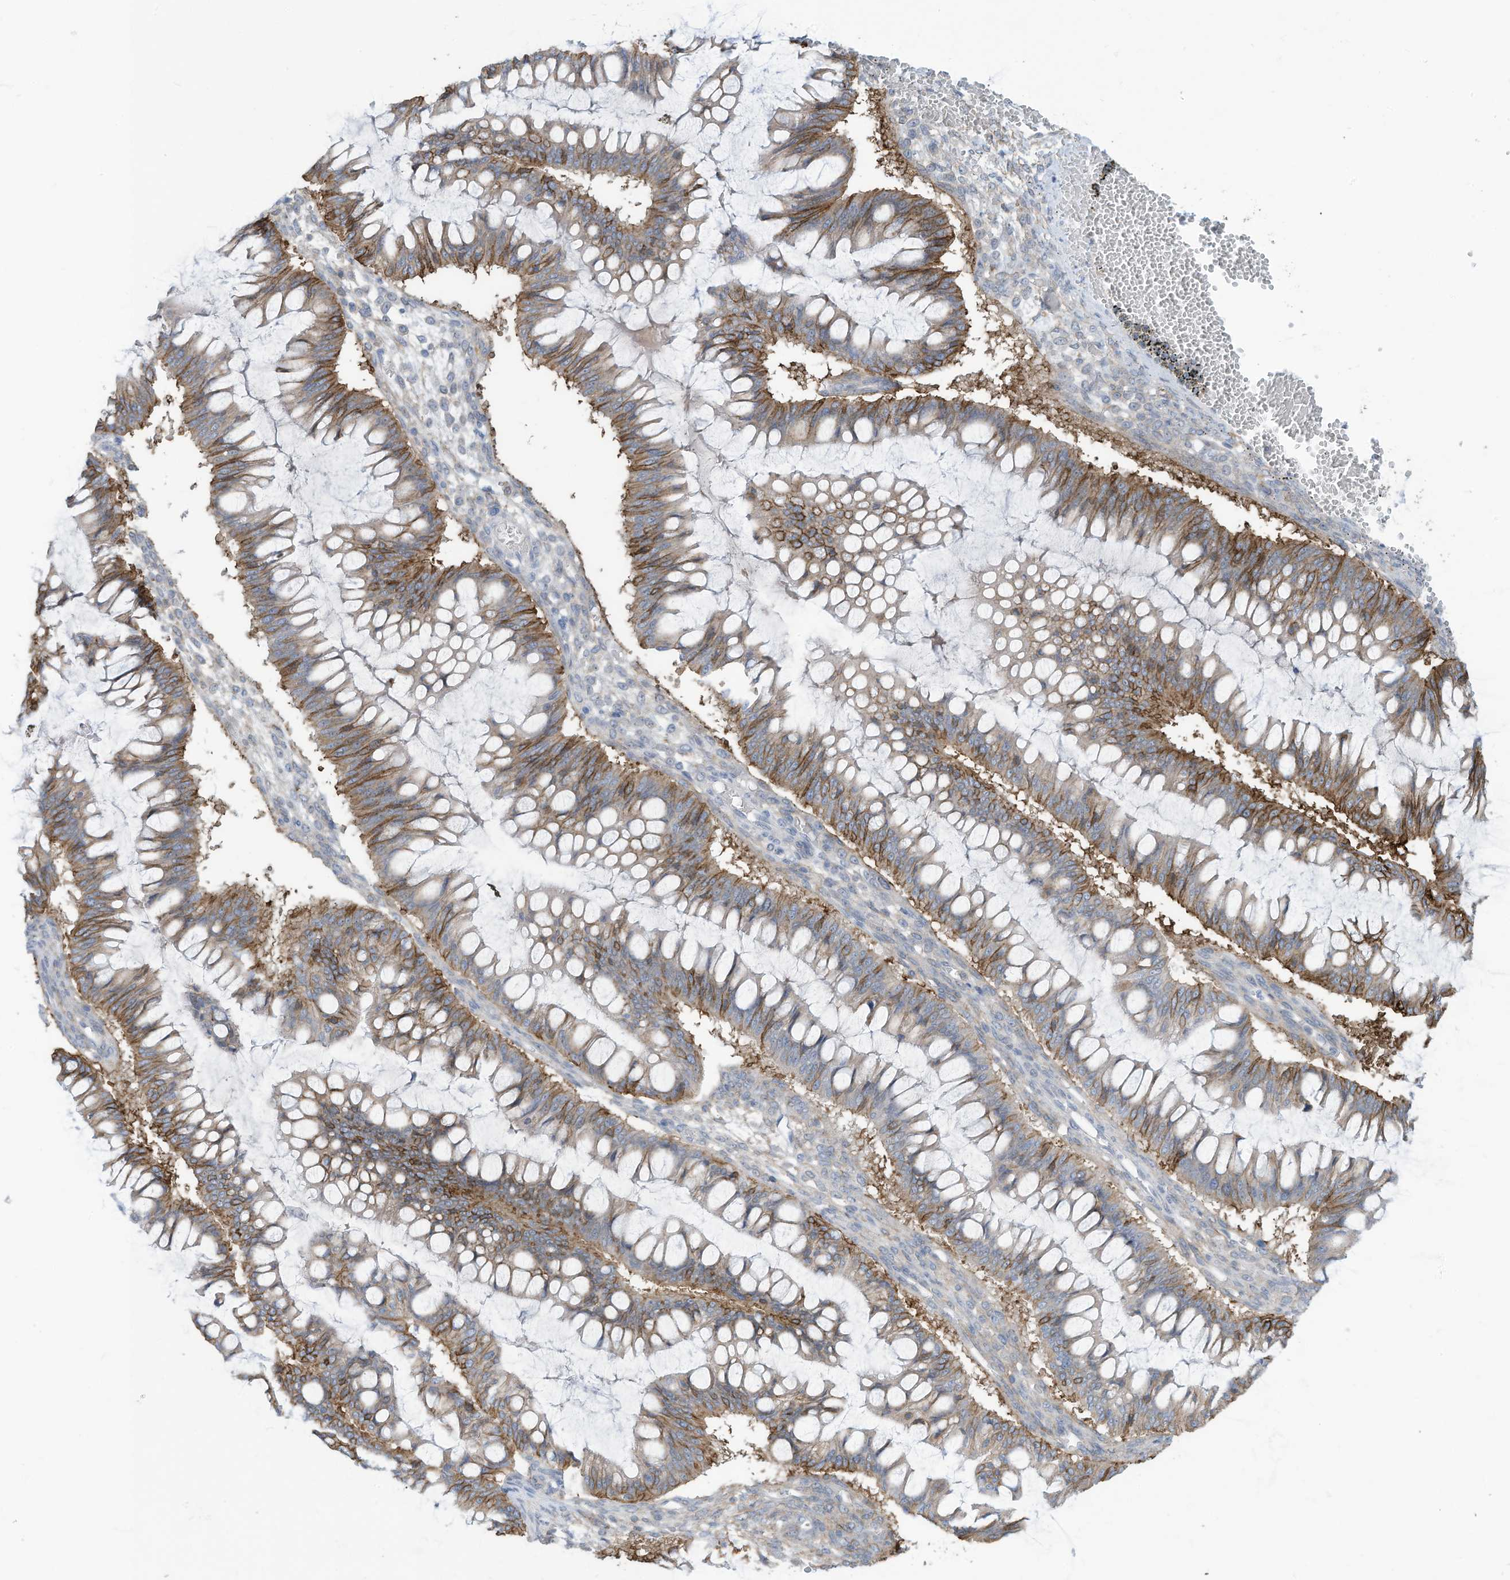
{"staining": {"intensity": "moderate", "quantity": ">75%", "location": "cytoplasmic/membranous"}, "tissue": "ovarian cancer", "cell_type": "Tumor cells", "image_type": "cancer", "snomed": [{"axis": "morphology", "description": "Cystadenocarcinoma, mucinous, NOS"}, {"axis": "topography", "description": "Ovary"}], "caption": "About >75% of tumor cells in human mucinous cystadenocarcinoma (ovarian) exhibit moderate cytoplasmic/membranous protein expression as visualized by brown immunohistochemical staining.", "gene": "SLC1A5", "patient": {"sex": "female", "age": 73}}